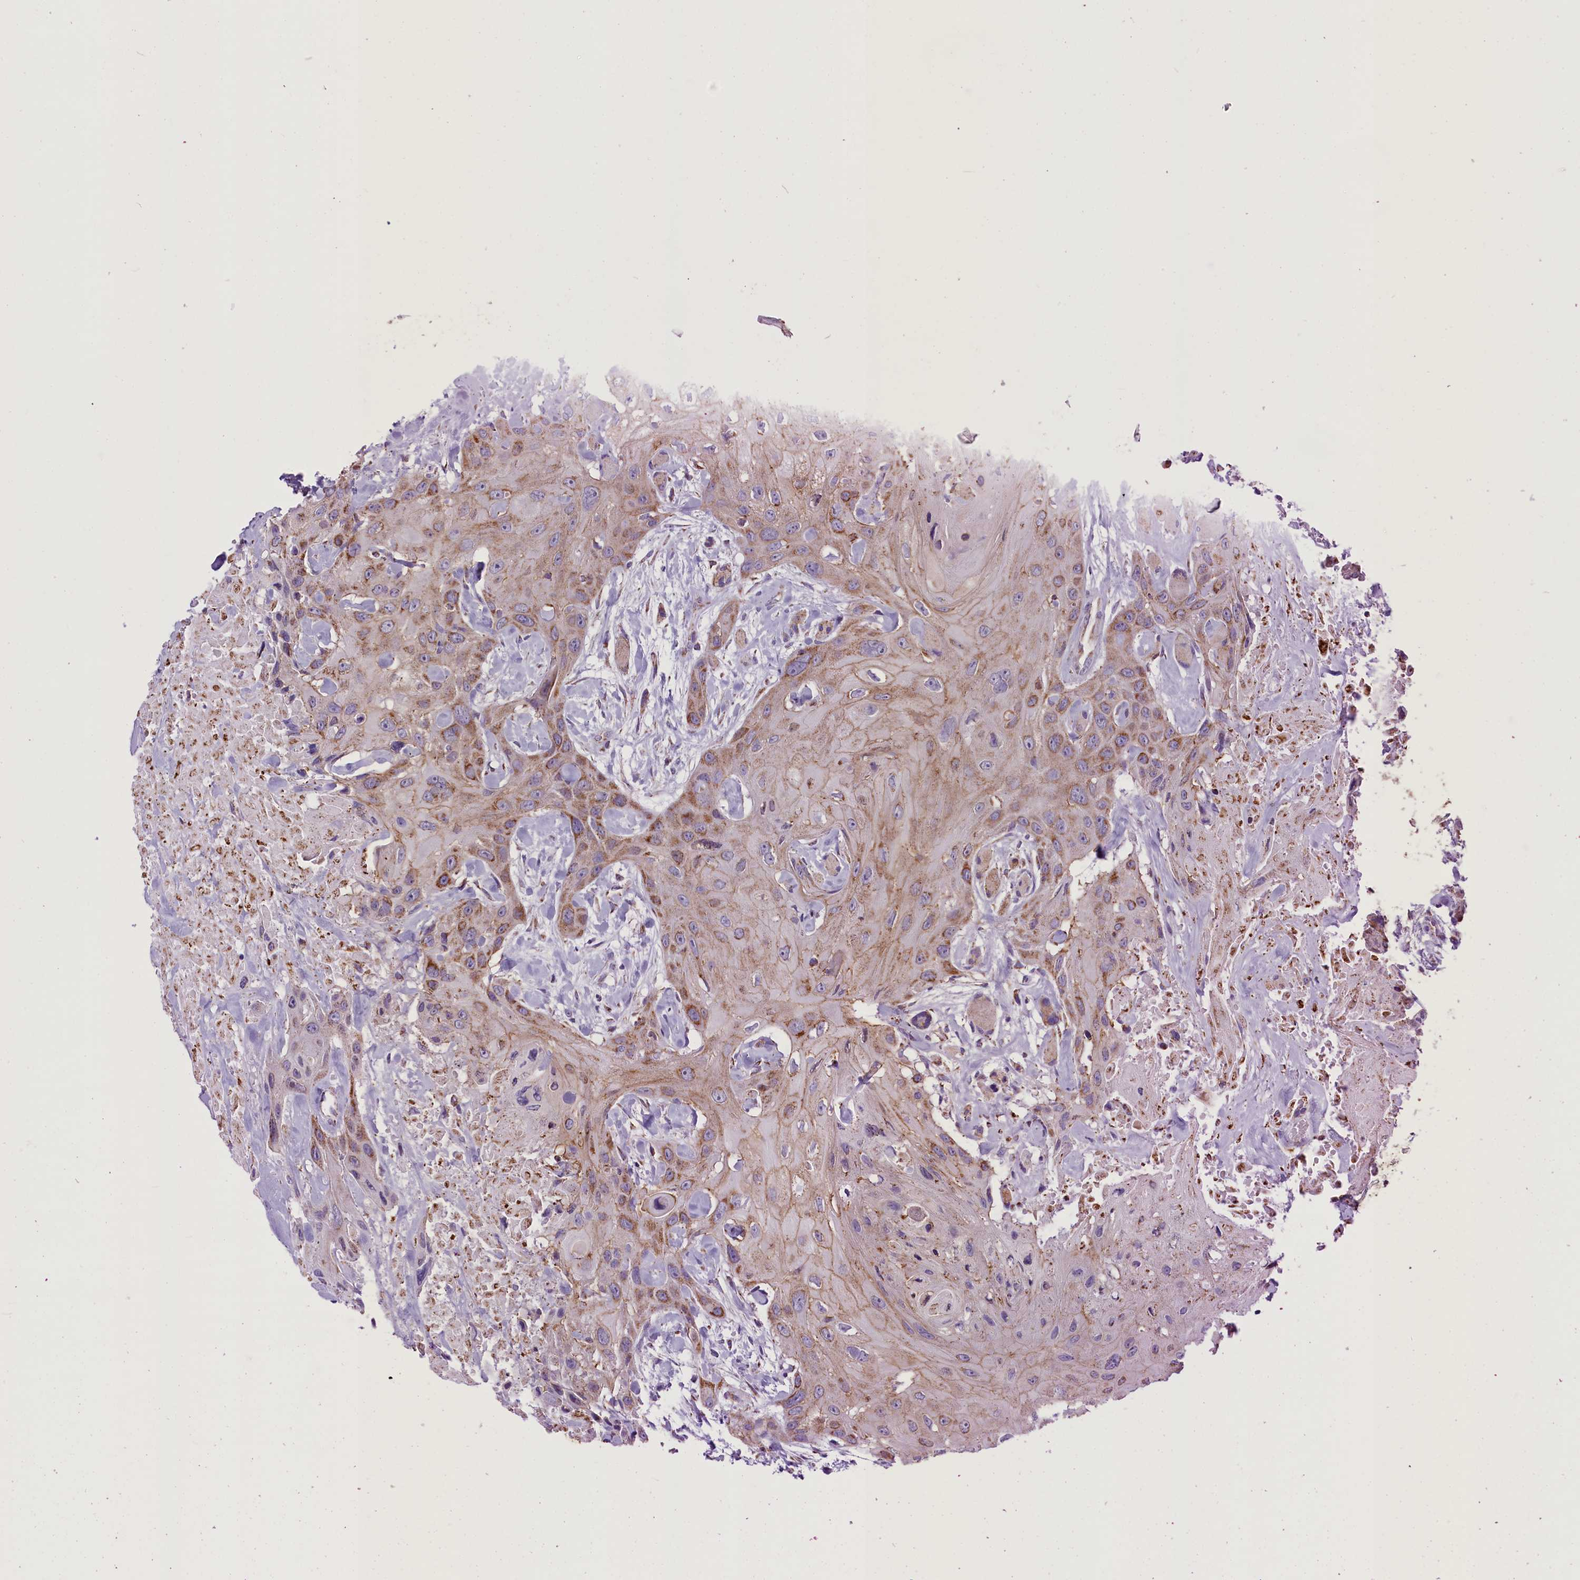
{"staining": {"intensity": "moderate", "quantity": "25%-75%", "location": "cytoplasmic/membranous"}, "tissue": "head and neck cancer", "cell_type": "Tumor cells", "image_type": "cancer", "snomed": [{"axis": "morphology", "description": "Squamous cell carcinoma, NOS"}, {"axis": "topography", "description": "Head-Neck"}], "caption": "High-power microscopy captured an immunohistochemistry (IHC) histopathology image of head and neck squamous cell carcinoma, revealing moderate cytoplasmic/membranous positivity in approximately 25%-75% of tumor cells.", "gene": "ICA1L", "patient": {"sex": "male", "age": 81}}